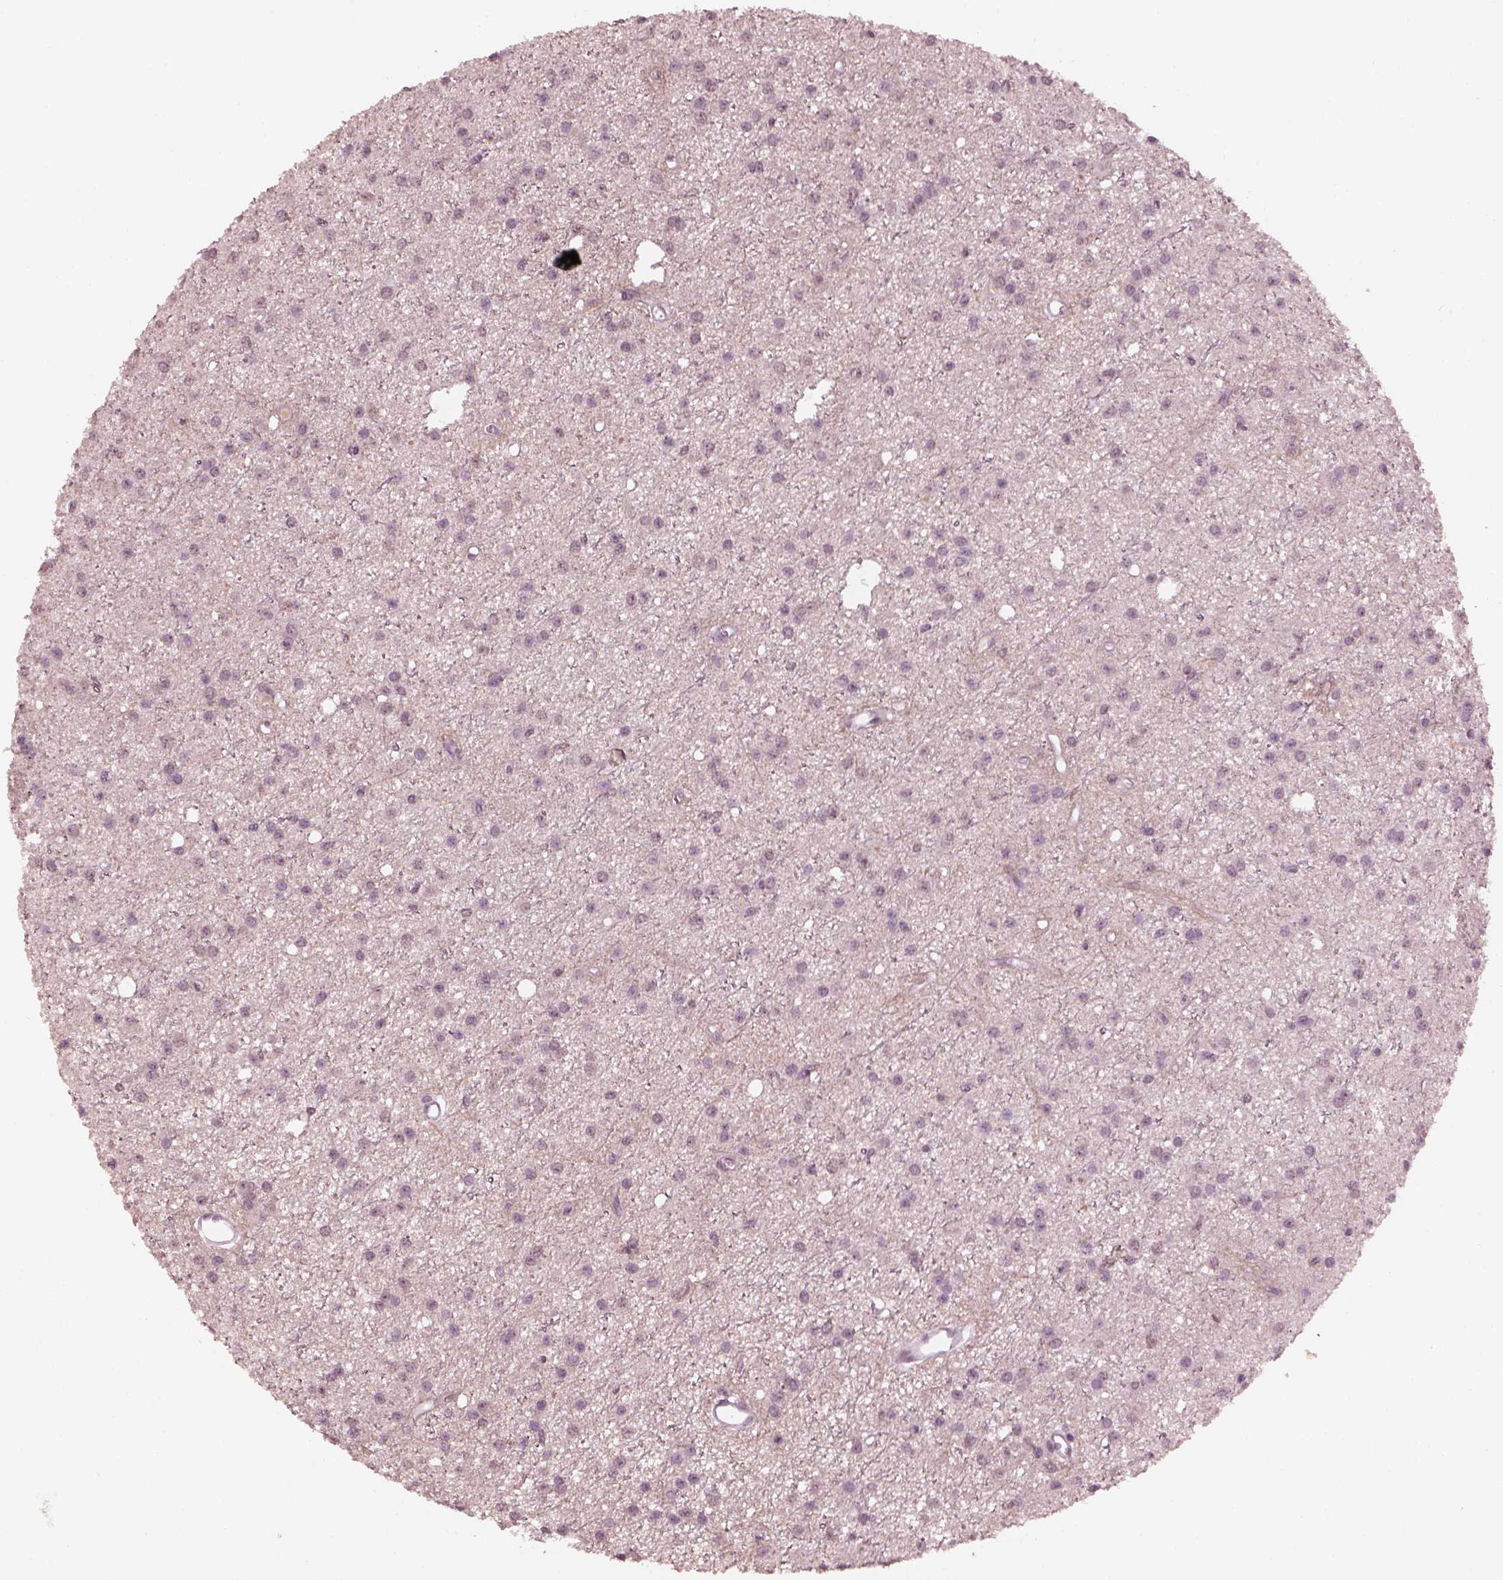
{"staining": {"intensity": "negative", "quantity": "none", "location": "none"}, "tissue": "glioma", "cell_type": "Tumor cells", "image_type": "cancer", "snomed": [{"axis": "morphology", "description": "Glioma, malignant, Low grade"}, {"axis": "topography", "description": "Brain"}], "caption": "This is an immunohistochemistry micrograph of human malignant glioma (low-grade). There is no expression in tumor cells.", "gene": "KRT79", "patient": {"sex": "male", "age": 27}}